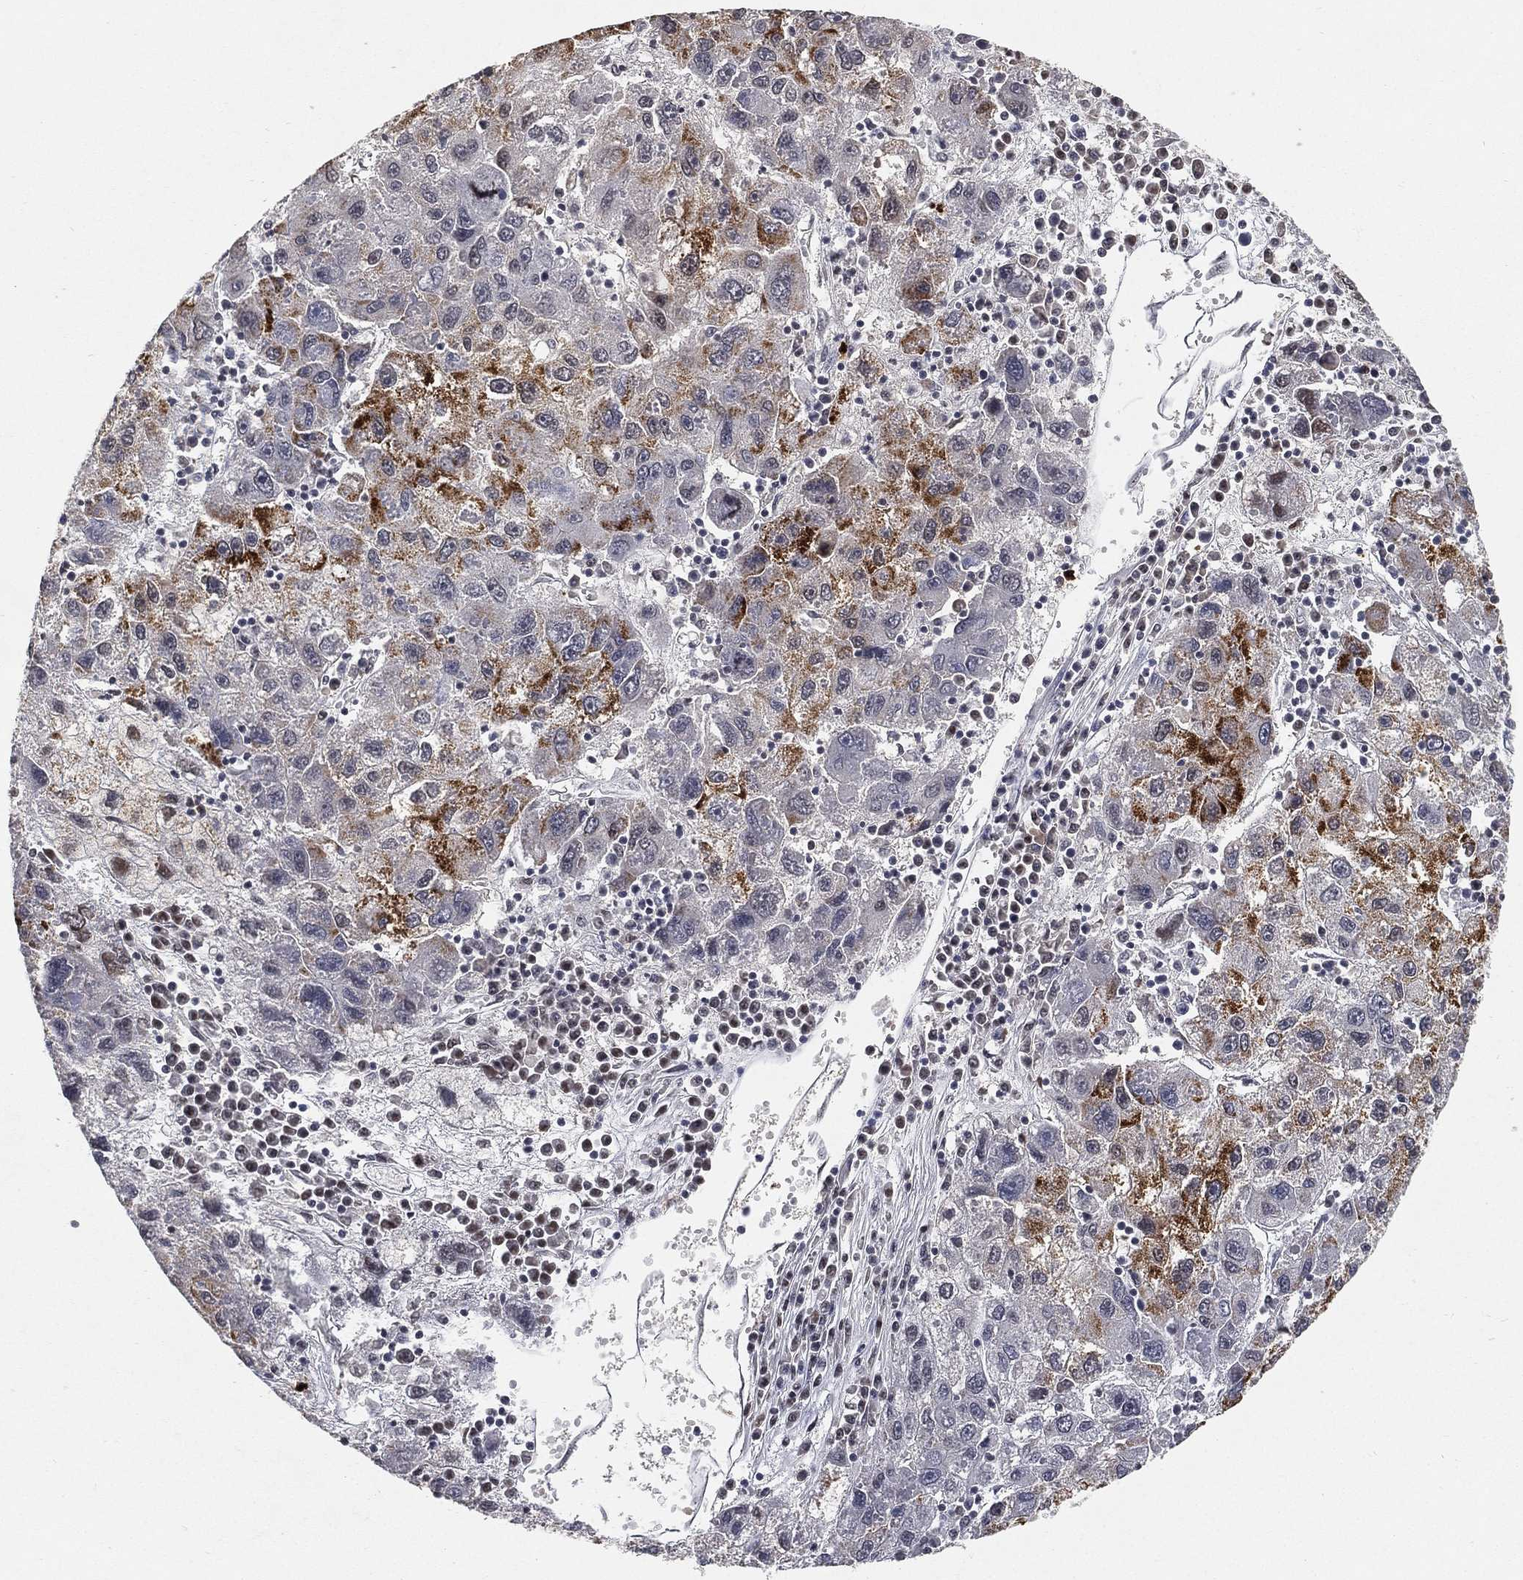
{"staining": {"intensity": "strong", "quantity": "25%-75%", "location": "cytoplasmic/membranous"}, "tissue": "liver cancer", "cell_type": "Tumor cells", "image_type": "cancer", "snomed": [{"axis": "morphology", "description": "Carcinoma, Hepatocellular, NOS"}, {"axis": "topography", "description": "Liver"}], "caption": "Protein positivity by IHC demonstrates strong cytoplasmic/membranous expression in about 25%-75% of tumor cells in liver hepatocellular carcinoma. The staining was performed using DAB to visualize the protein expression in brown, while the nuclei were stained in blue with hematoxylin (Magnification: 20x).", "gene": "ARG1", "patient": {"sex": "male", "age": 75}}